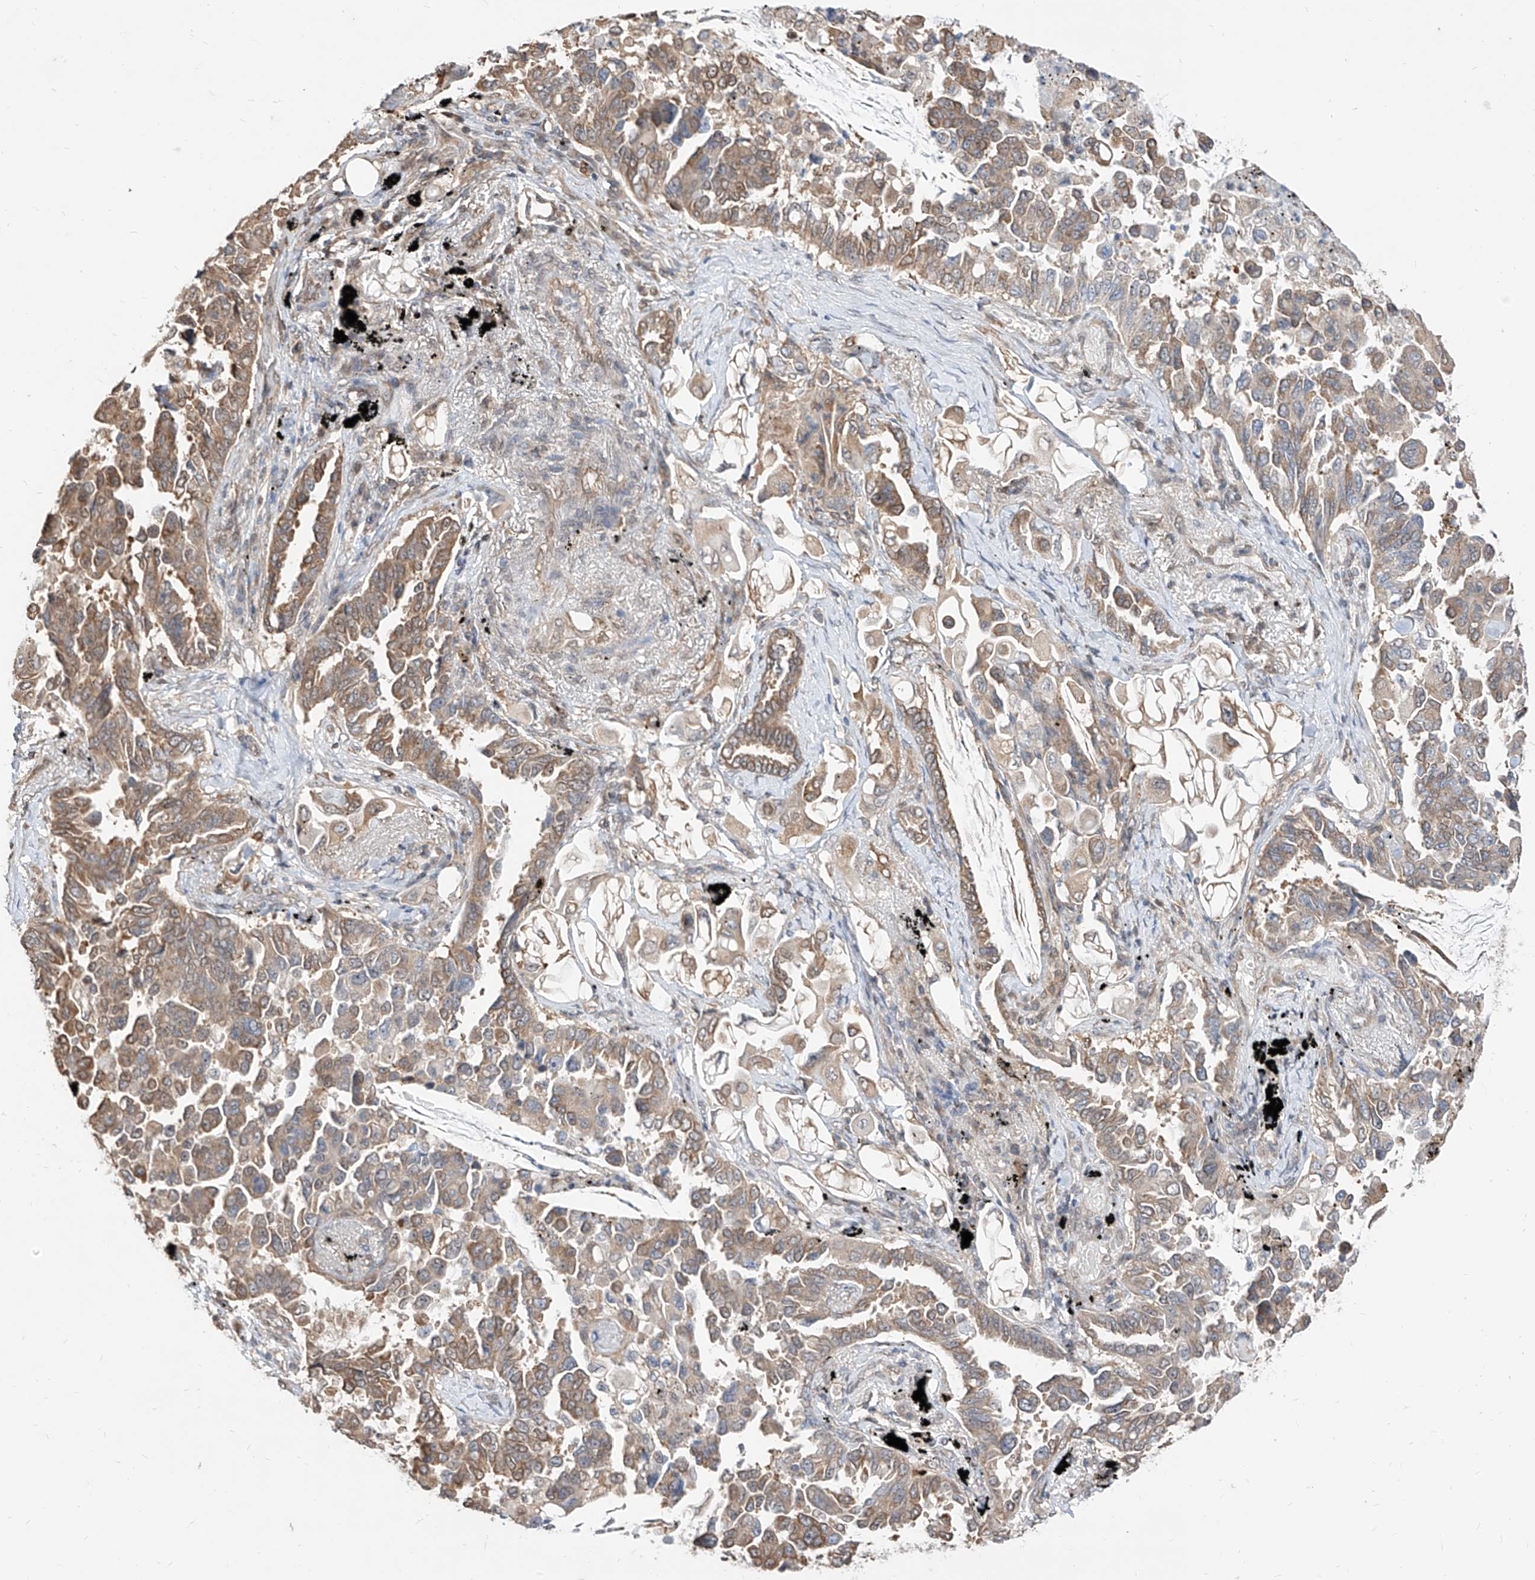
{"staining": {"intensity": "moderate", "quantity": ">75%", "location": "cytoplasmic/membranous"}, "tissue": "lung cancer", "cell_type": "Tumor cells", "image_type": "cancer", "snomed": [{"axis": "morphology", "description": "Adenocarcinoma, NOS"}, {"axis": "topography", "description": "Lung"}], "caption": "Immunohistochemical staining of lung cancer exhibits medium levels of moderate cytoplasmic/membranous expression in about >75% of tumor cells.", "gene": "C8orf82", "patient": {"sex": "female", "age": 67}}